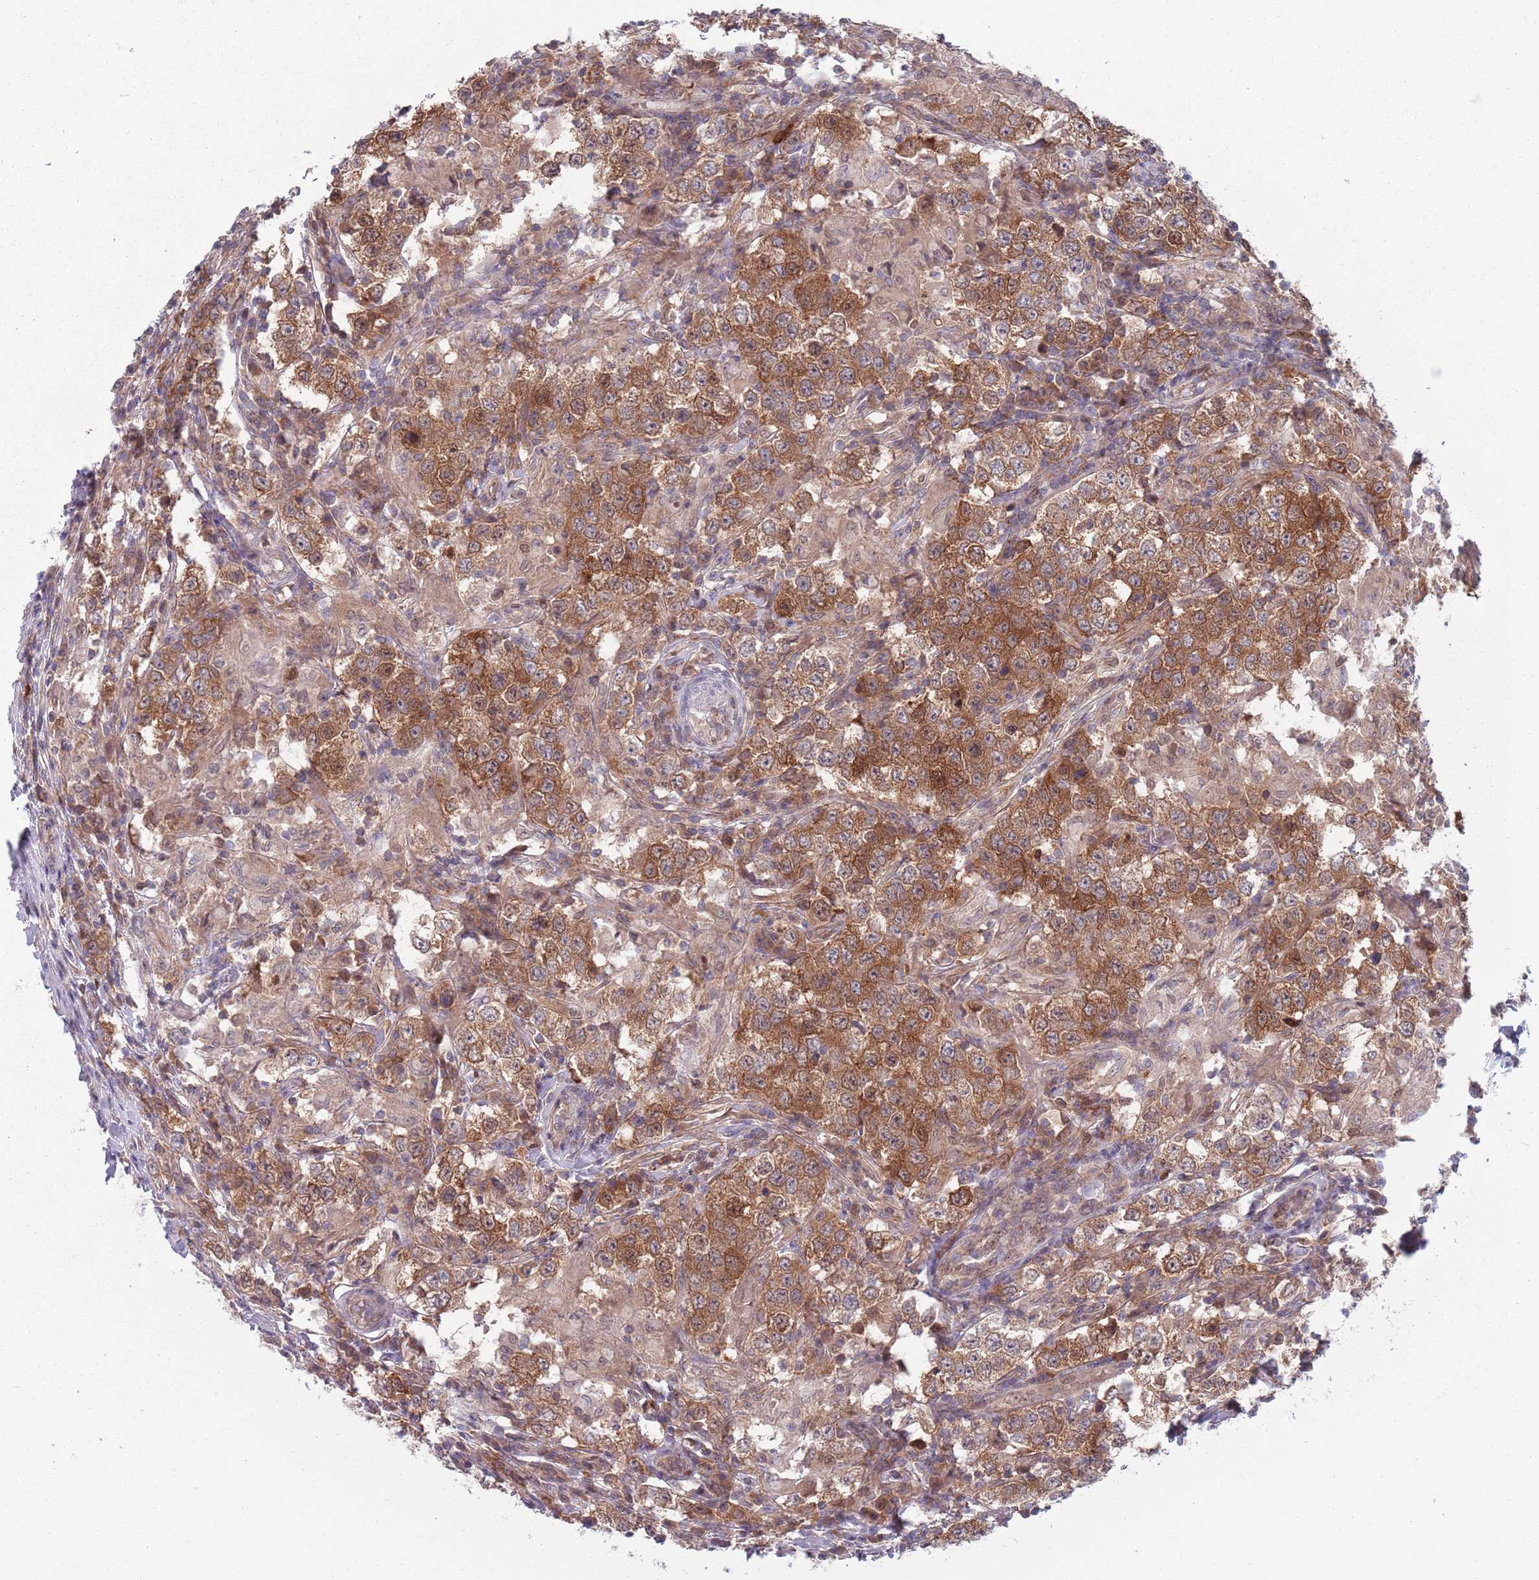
{"staining": {"intensity": "moderate", "quantity": ">75%", "location": "cytoplasmic/membranous"}, "tissue": "testis cancer", "cell_type": "Tumor cells", "image_type": "cancer", "snomed": [{"axis": "morphology", "description": "Seminoma, NOS"}, {"axis": "morphology", "description": "Carcinoma, Embryonal, NOS"}, {"axis": "topography", "description": "Testis"}], "caption": "Protein staining of testis cancer tissue demonstrates moderate cytoplasmic/membranous staining in approximately >75% of tumor cells. The staining was performed using DAB, with brown indicating positive protein expression. Nuclei are stained blue with hematoxylin.", "gene": "CLNS1A", "patient": {"sex": "male", "age": 41}}